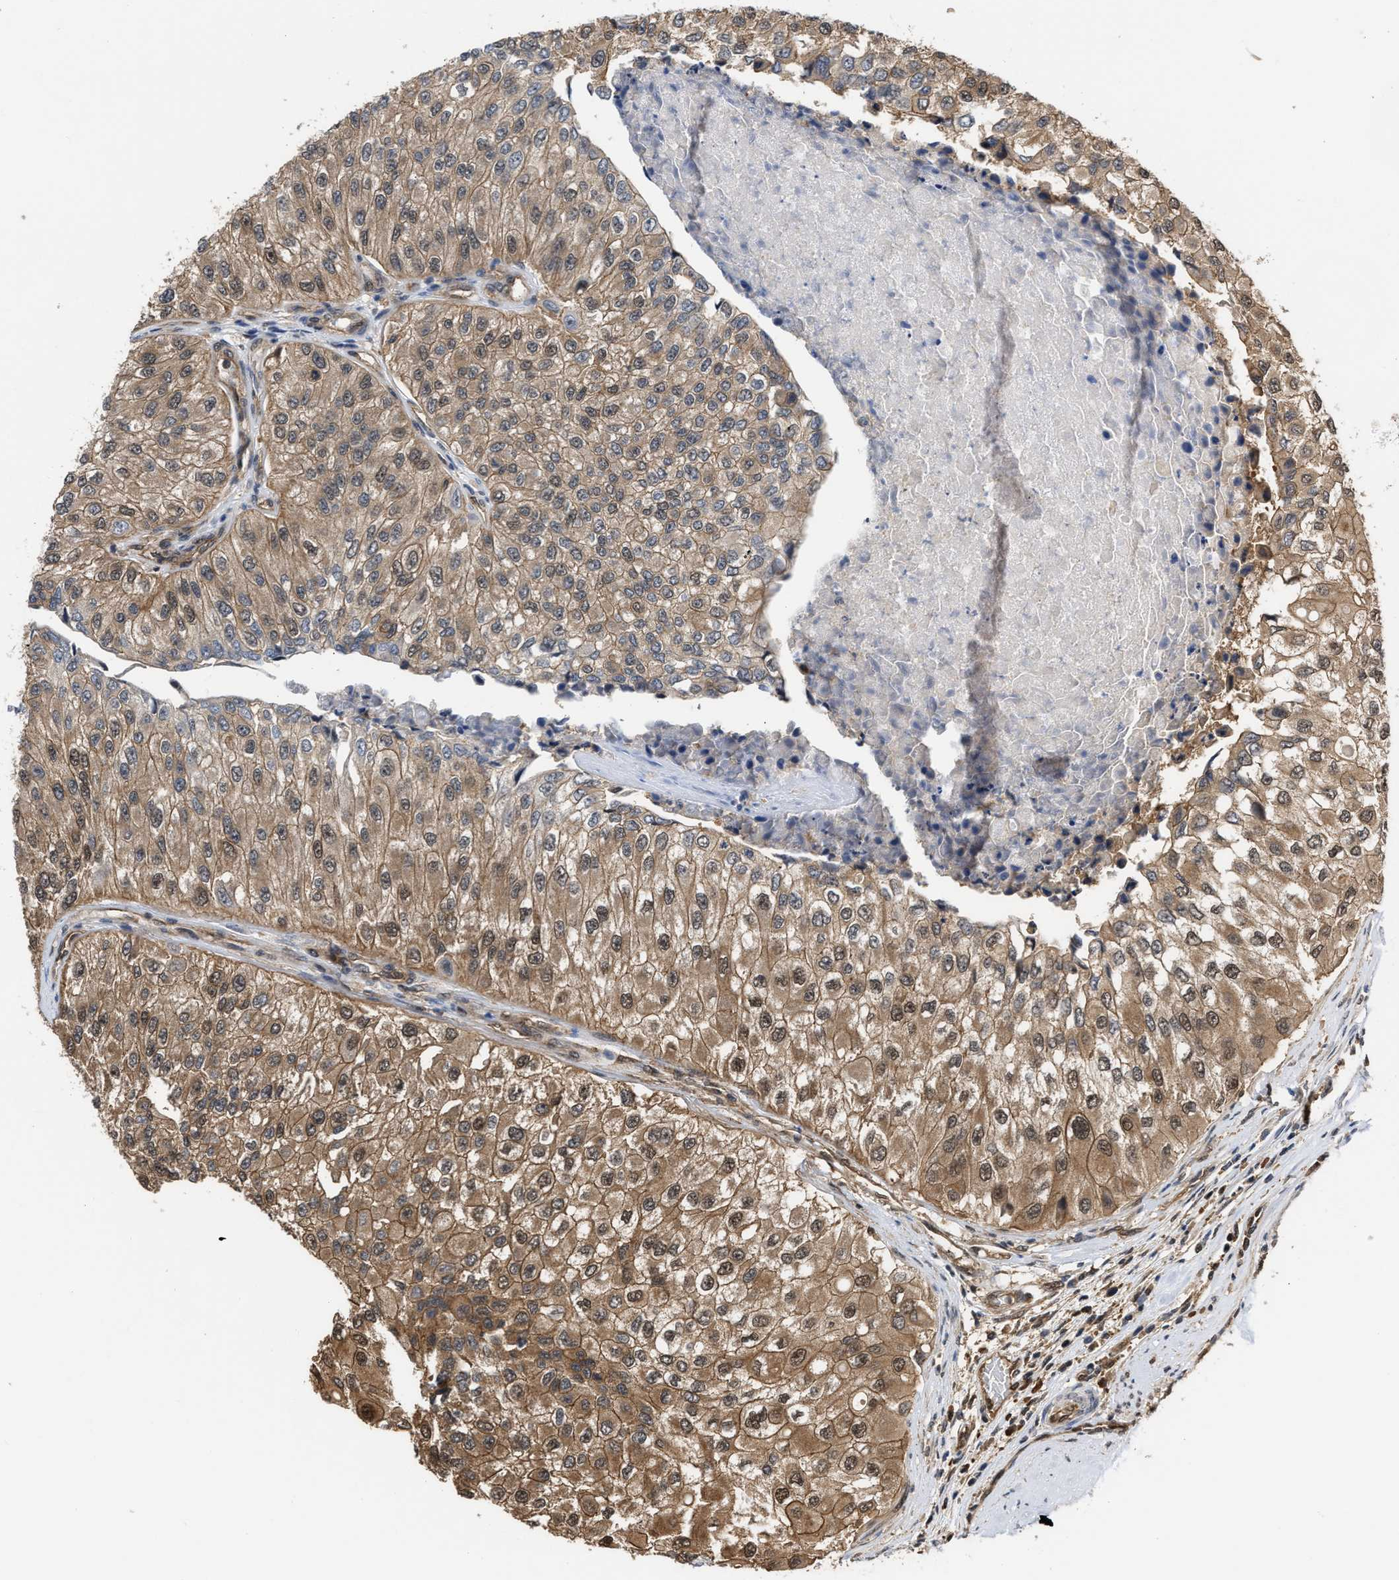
{"staining": {"intensity": "weak", "quantity": ">75%", "location": "cytoplasmic/membranous,nuclear"}, "tissue": "urothelial cancer", "cell_type": "Tumor cells", "image_type": "cancer", "snomed": [{"axis": "morphology", "description": "Urothelial carcinoma, High grade"}, {"axis": "topography", "description": "Kidney"}, {"axis": "topography", "description": "Urinary bladder"}], "caption": "A high-resolution micrograph shows immunohistochemistry staining of urothelial carcinoma (high-grade), which displays weak cytoplasmic/membranous and nuclear positivity in about >75% of tumor cells.", "gene": "SCAI", "patient": {"sex": "male", "age": 77}}